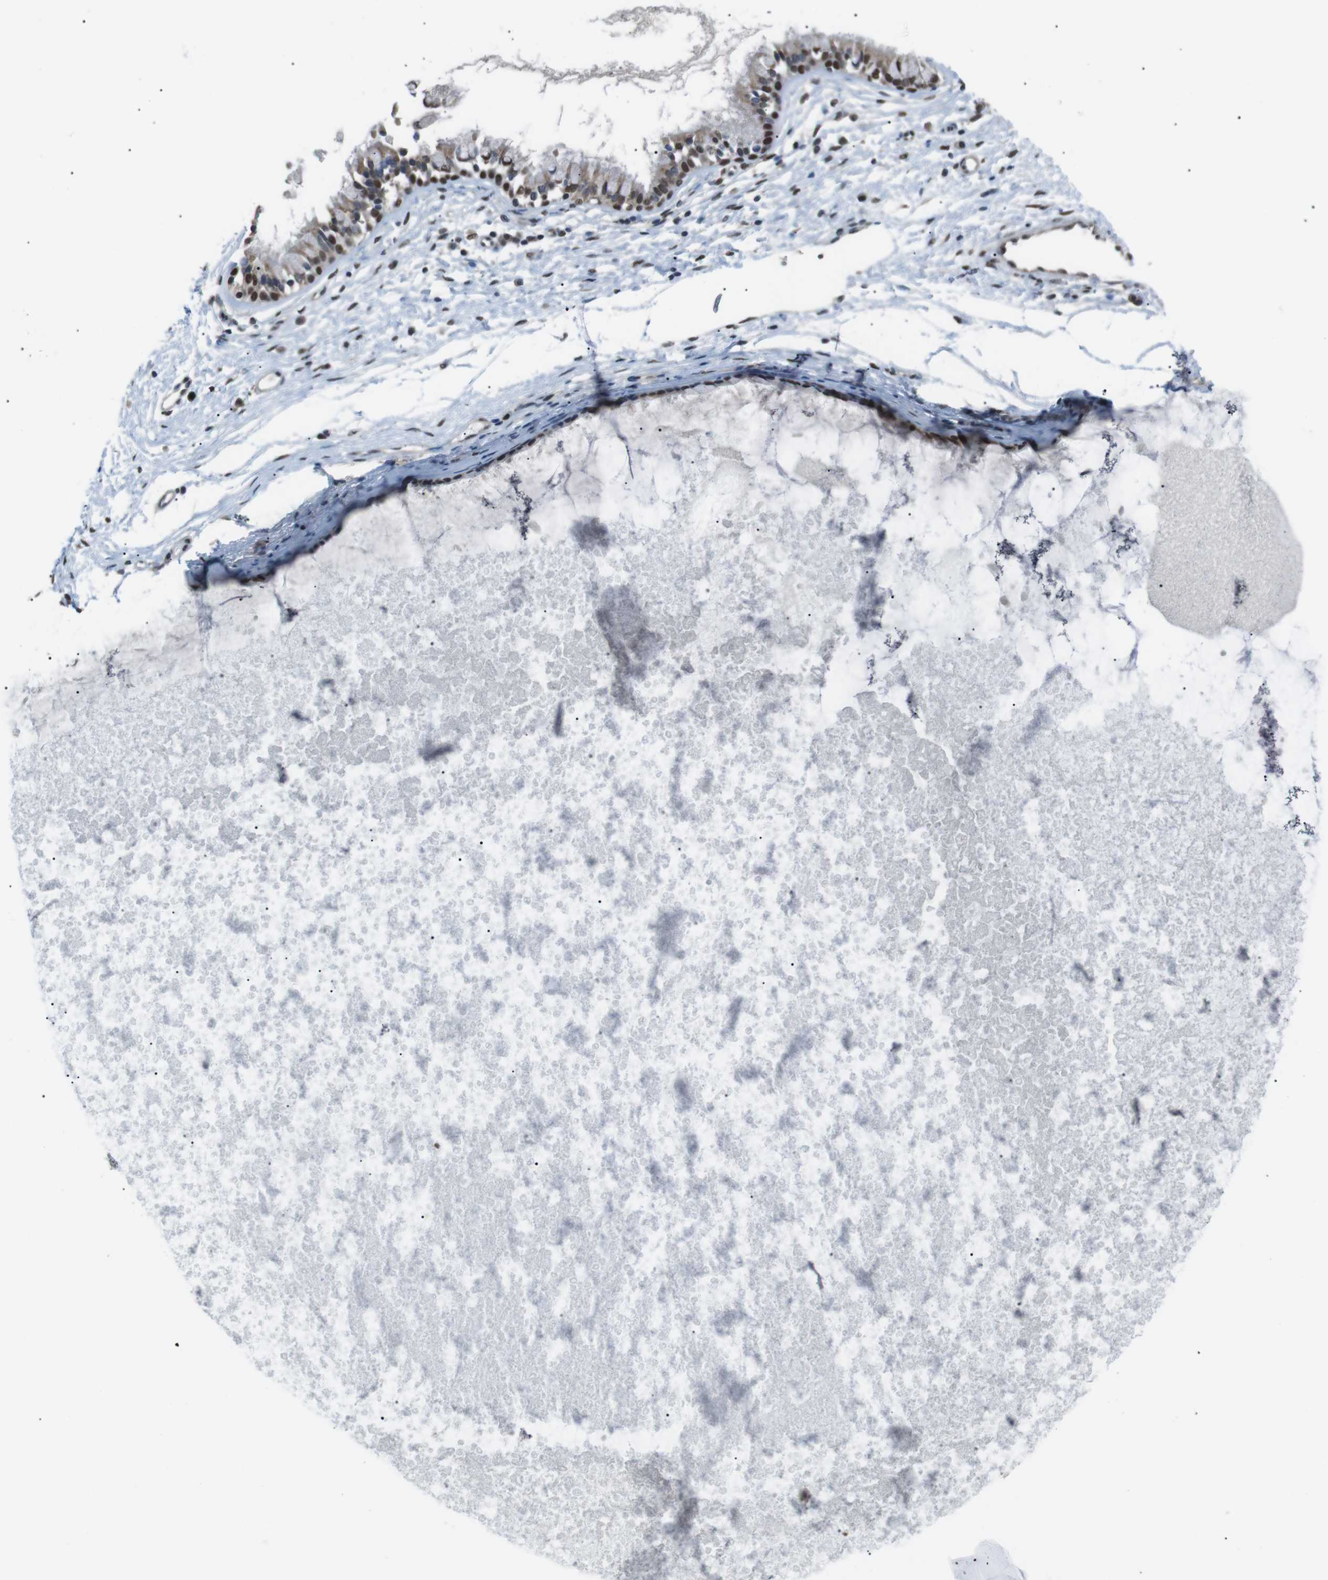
{"staining": {"intensity": "moderate", "quantity": ">75%", "location": "cytoplasmic/membranous,nuclear"}, "tissue": "nasopharynx", "cell_type": "Respiratory epithelial cells", "image_type": "normal", "snomed": [{"axis": "morphology", "description": "Normal tissue, NOS"}, {"axis": "topography", "description": "Nasopharynx"}], "caption": "Nasopharynx stained with DAB immunohistochemistry (IHC) displays medium levels of moderate cytoplasmic/membranous,nuclear positivity in approximately >75% of respiratory epithelial cells. (IHC, brightfield microscopy, high magnification).", "gene": "SRPK2", "patient": {"sex": "male", "age": 21}}